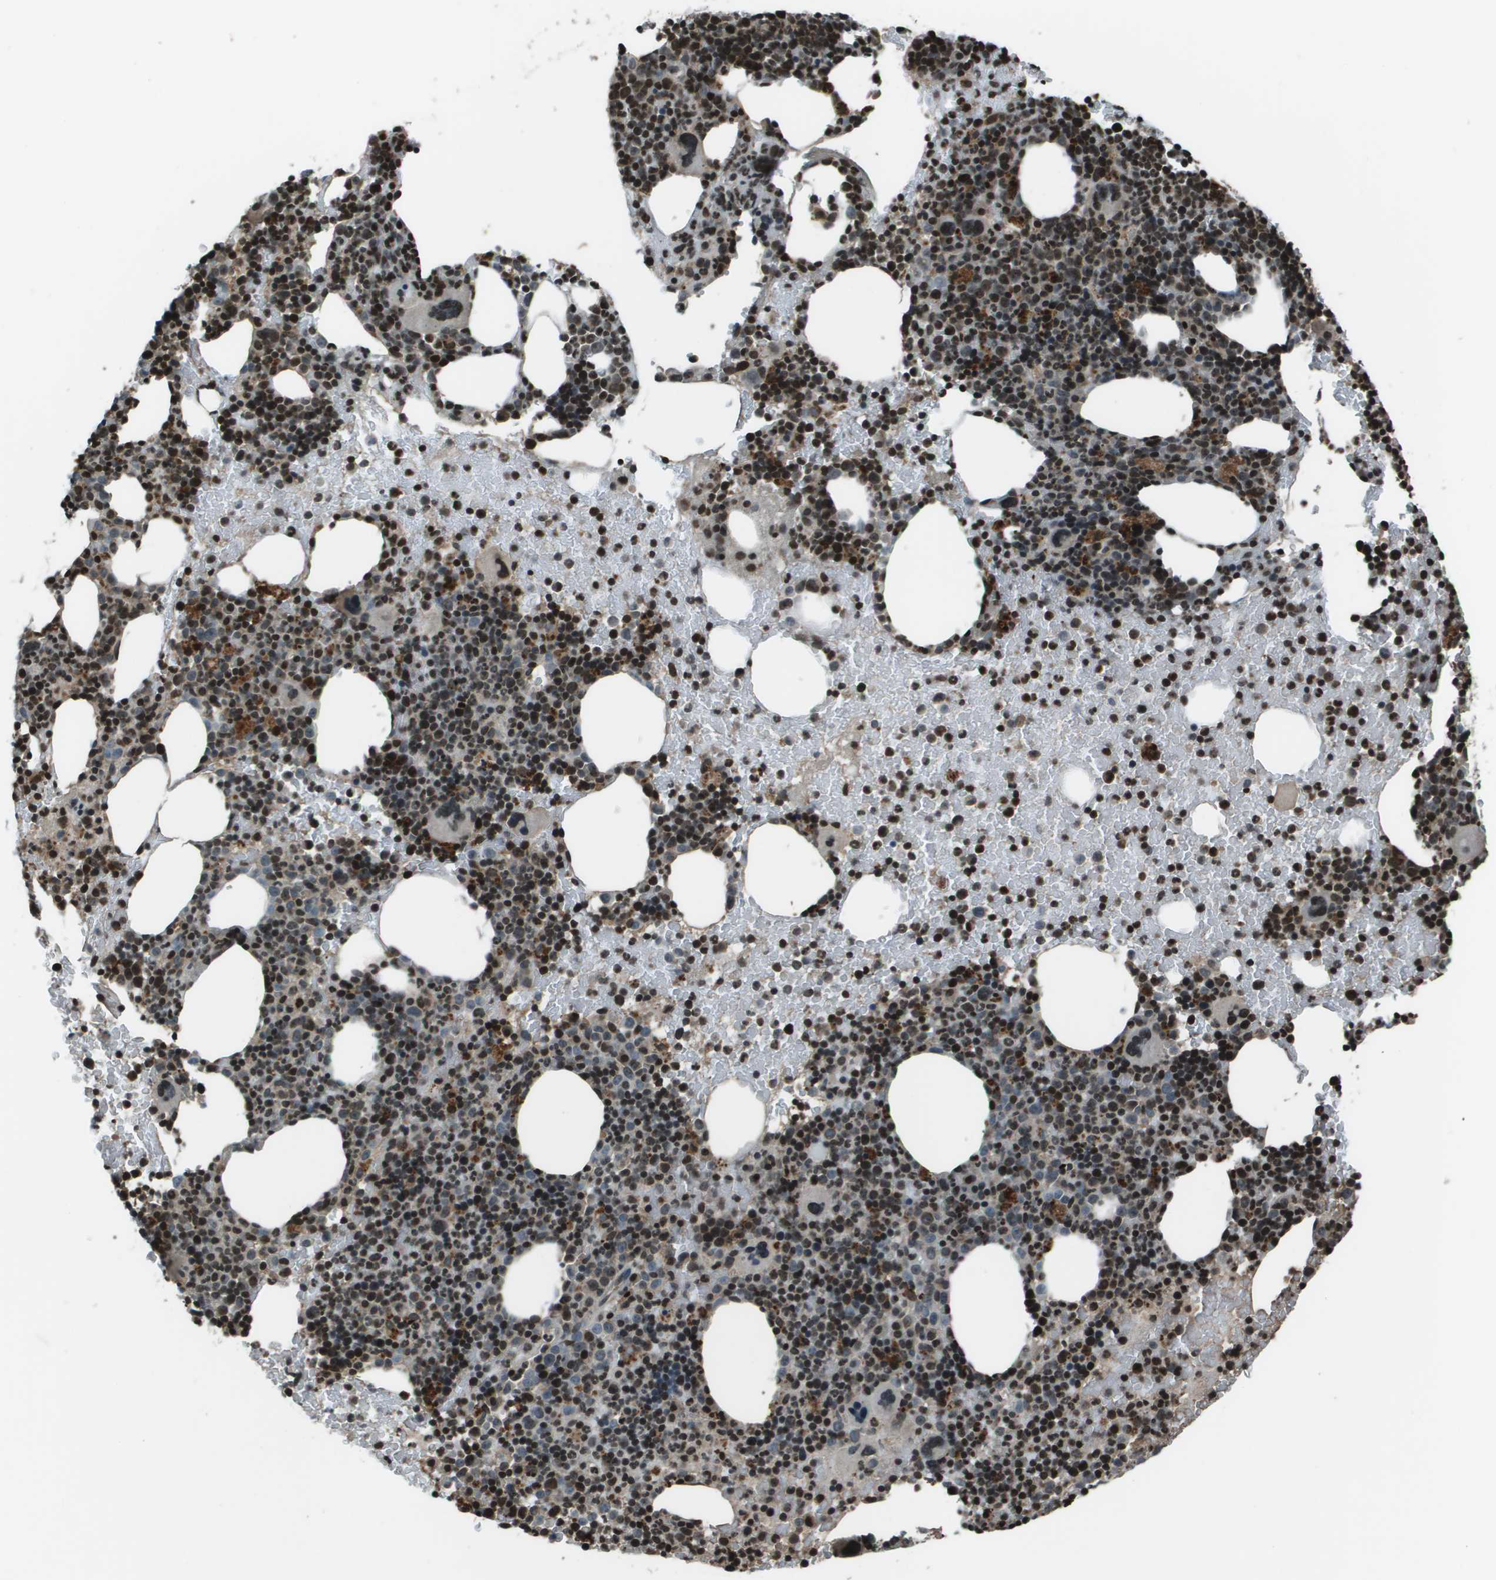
{"staining": {"intensity": "strong", "quantity": "25%-75%", "location": "cytoplasmic/membranous,nuclear"}, "tissue": "bone marrow", "cell_type": "Hematopoietic cells", "image_type": "normal", "snomed": [{"axis": "morphology", "description": "Normal tissue, NOS"}, {"axis": "morphology", "description": "Inflammation, NOS"}, {"axis": "topography", "description": "Bone marrow"}], "caption": "Hematopoietic cells exhibit strong cytoplasmic/membranous,nuclear positivity in about 25%-75% of cells in normal bone marrow.", "gene": "CXCL12", "patient": {"sex": "male", "age": 72}}